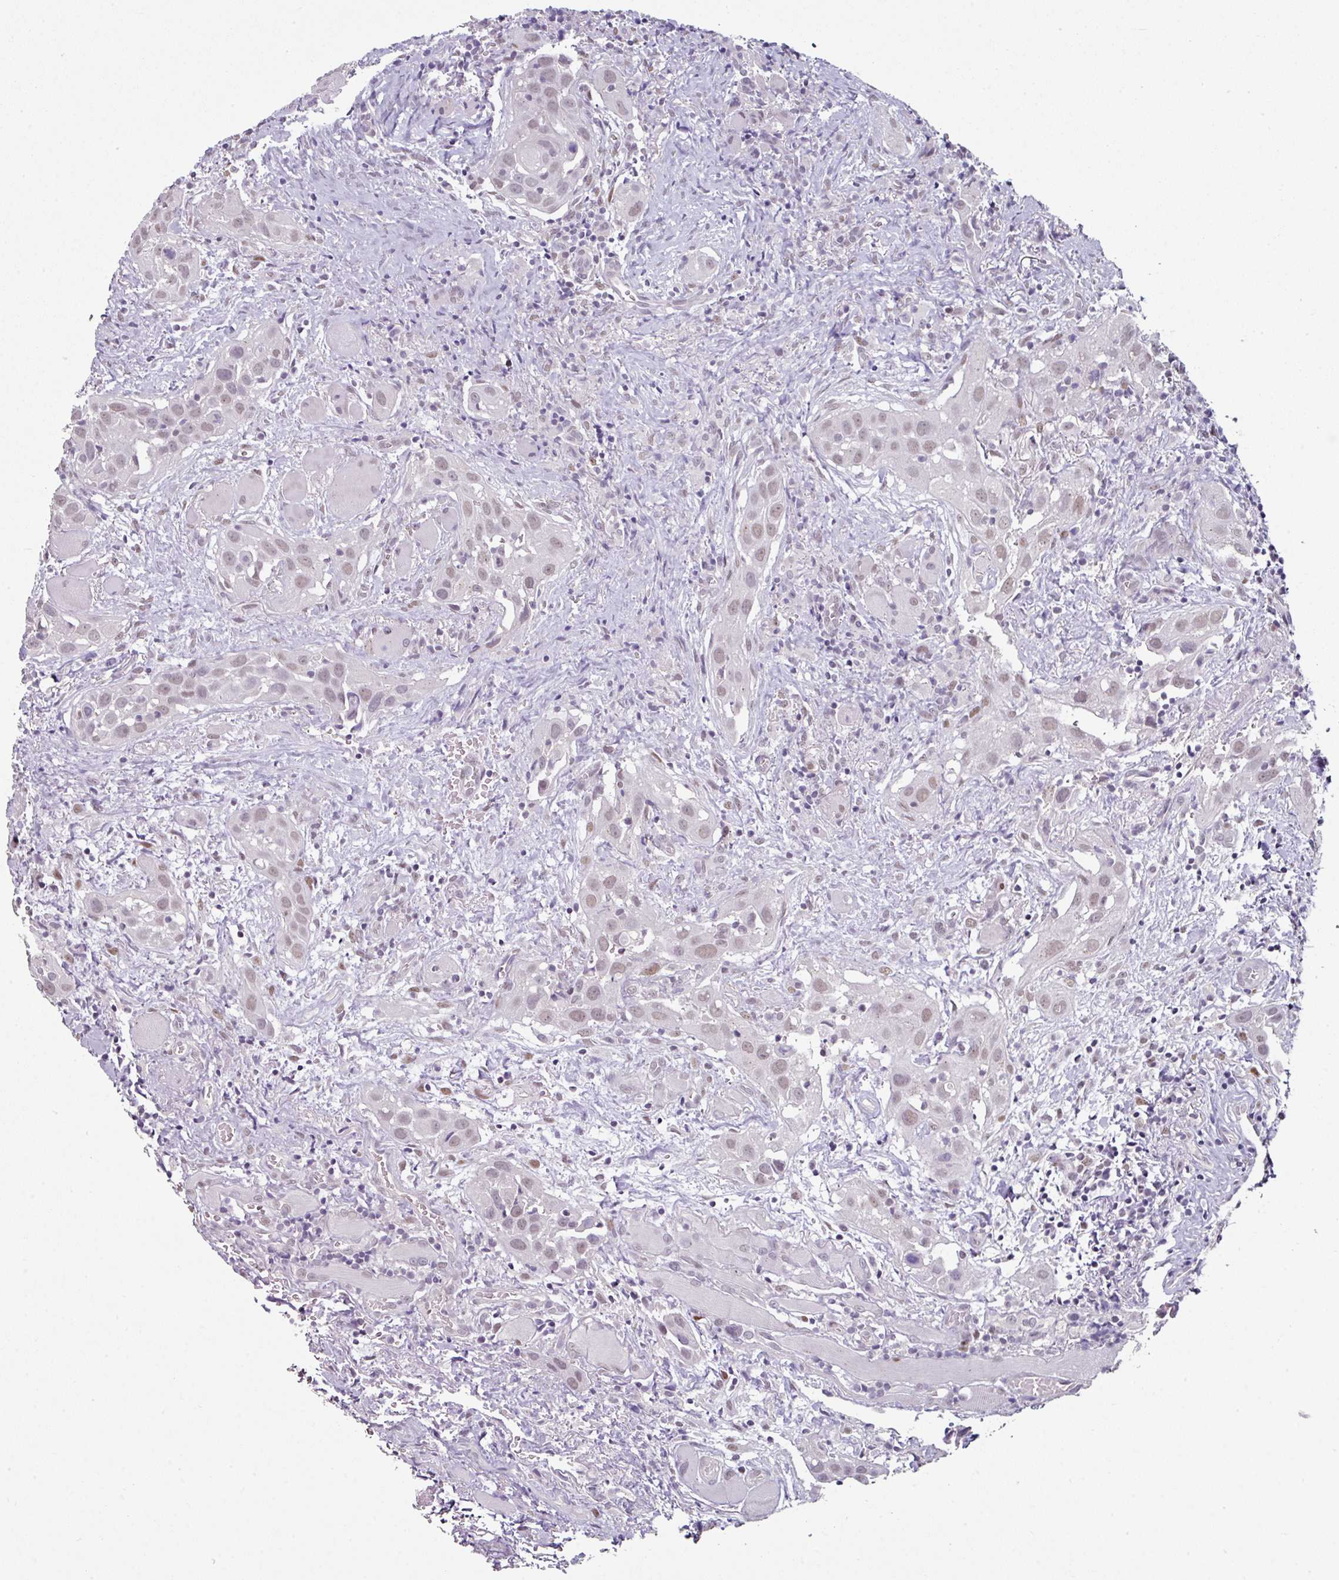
{"staining": {"intensity": "weak", "quantity": ">75%", "location": "nuclear"}, "tissue": "head and neck cancer", "cell_type": "Tumor cells", "image_type": "cancer", "snomed": [{"axis": "morphology", "description": "Squamous cell carcinoma, NOS"}, {"axis": "topography", "description": "Oral tissue"}, {"axis": "topography", "description": "Head-Neck"}], "caption": "There is low levels of weak nuclear staining in tumor cells of head and neck cancer, as demonstrated by immunohistochemical staining (brown color).", "gene": "ELK1", "patient": {"sex": "female", "age": 50}}